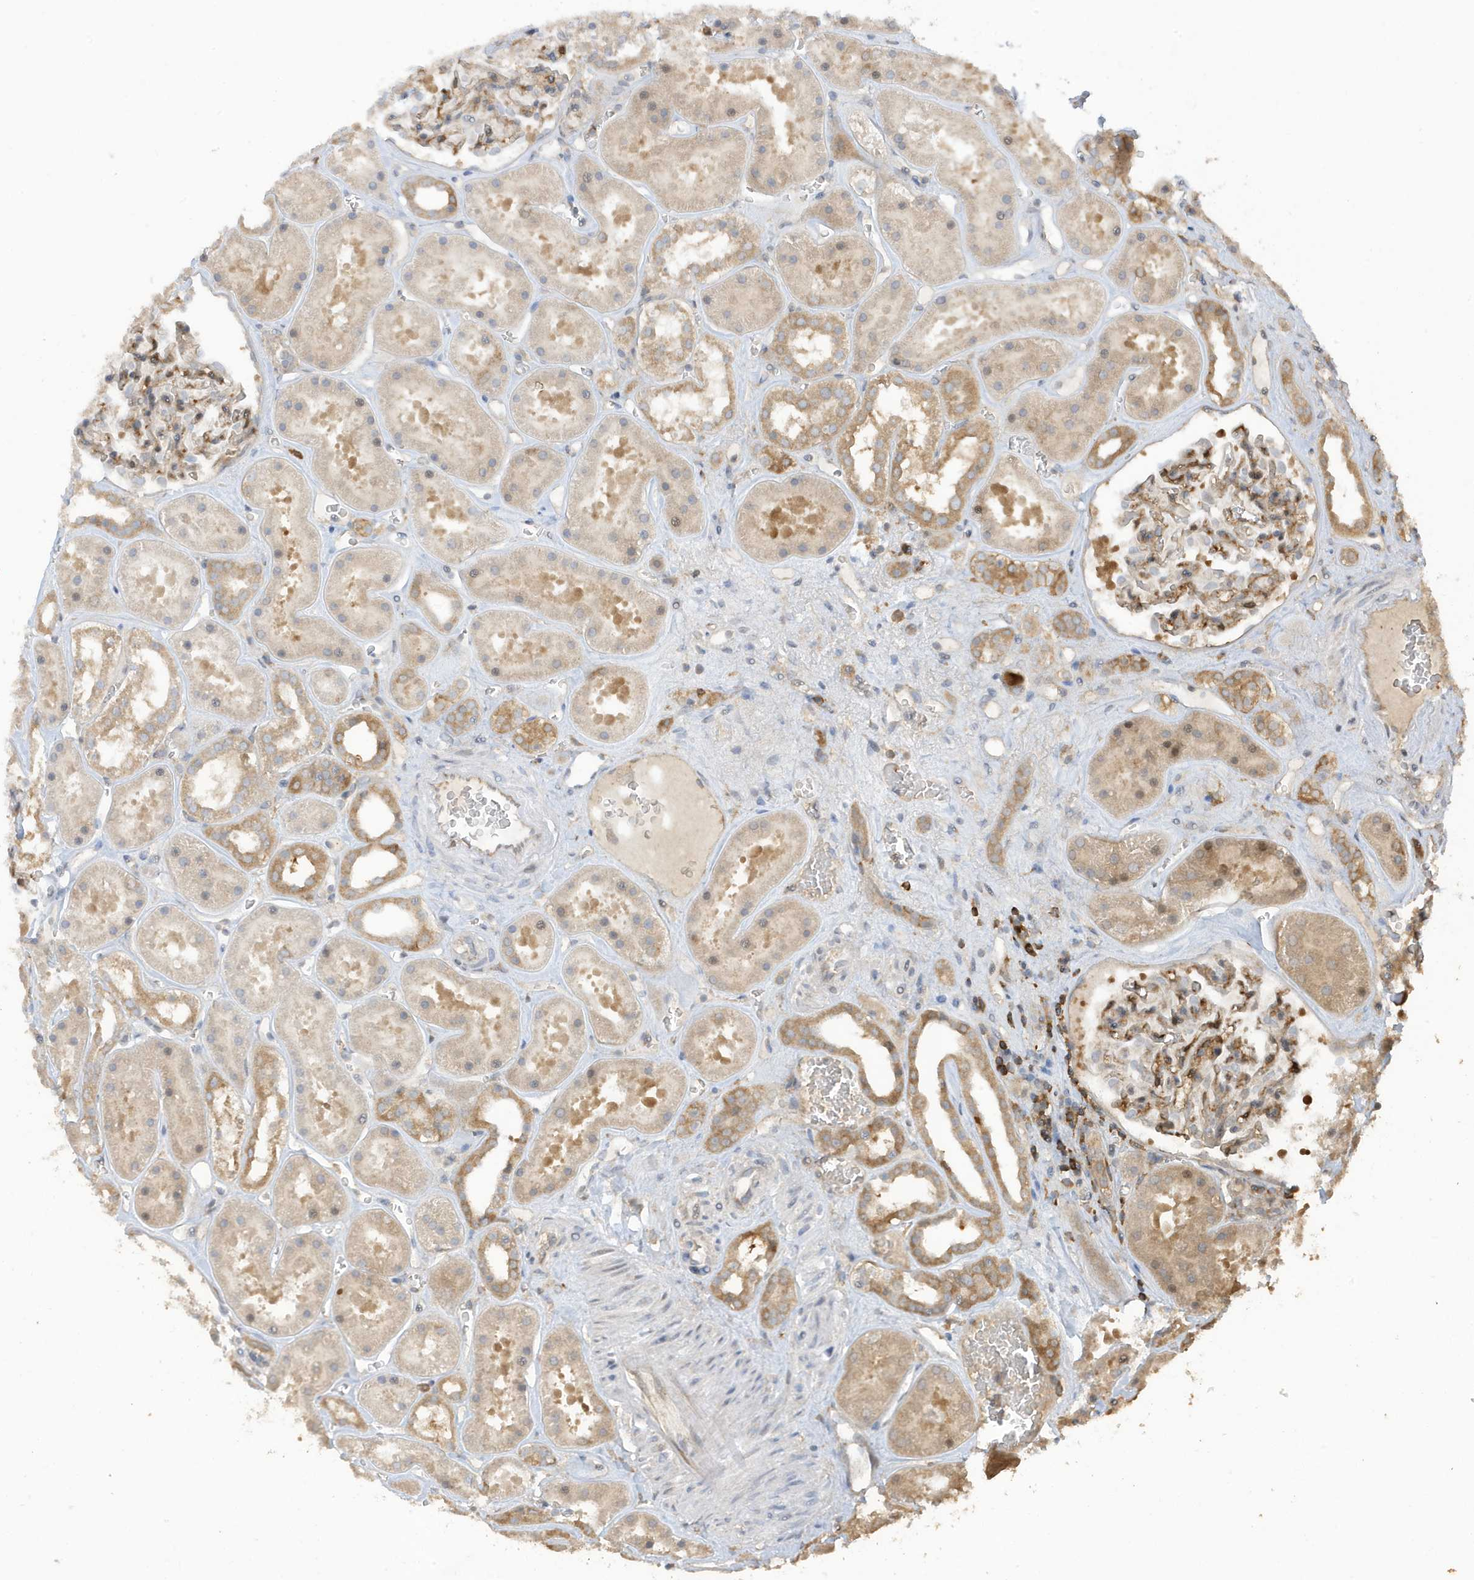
{"staining": {"intensity": "moderate", "quantity": "25%-75%", "location": "cytoplasmic/membranous"}, "tissue": "kidney", "cell_type": "Cells in glomeruli", "image_type": "normal", "snomed": [{"axis": "morphology", "description": "Normal tissue, NOS"}, {"axis": "topography", "description": "Kidney"}], "caption": "Kidney stained with DAB immunohistochemistry (IHC) exhibits medium levels of moderate cytoplasmic/membranous positivity in about 25%-75% of cells in glomeruli.", "gene": "PHACTR2", "patient": {"sex": "female", "age": 41}}